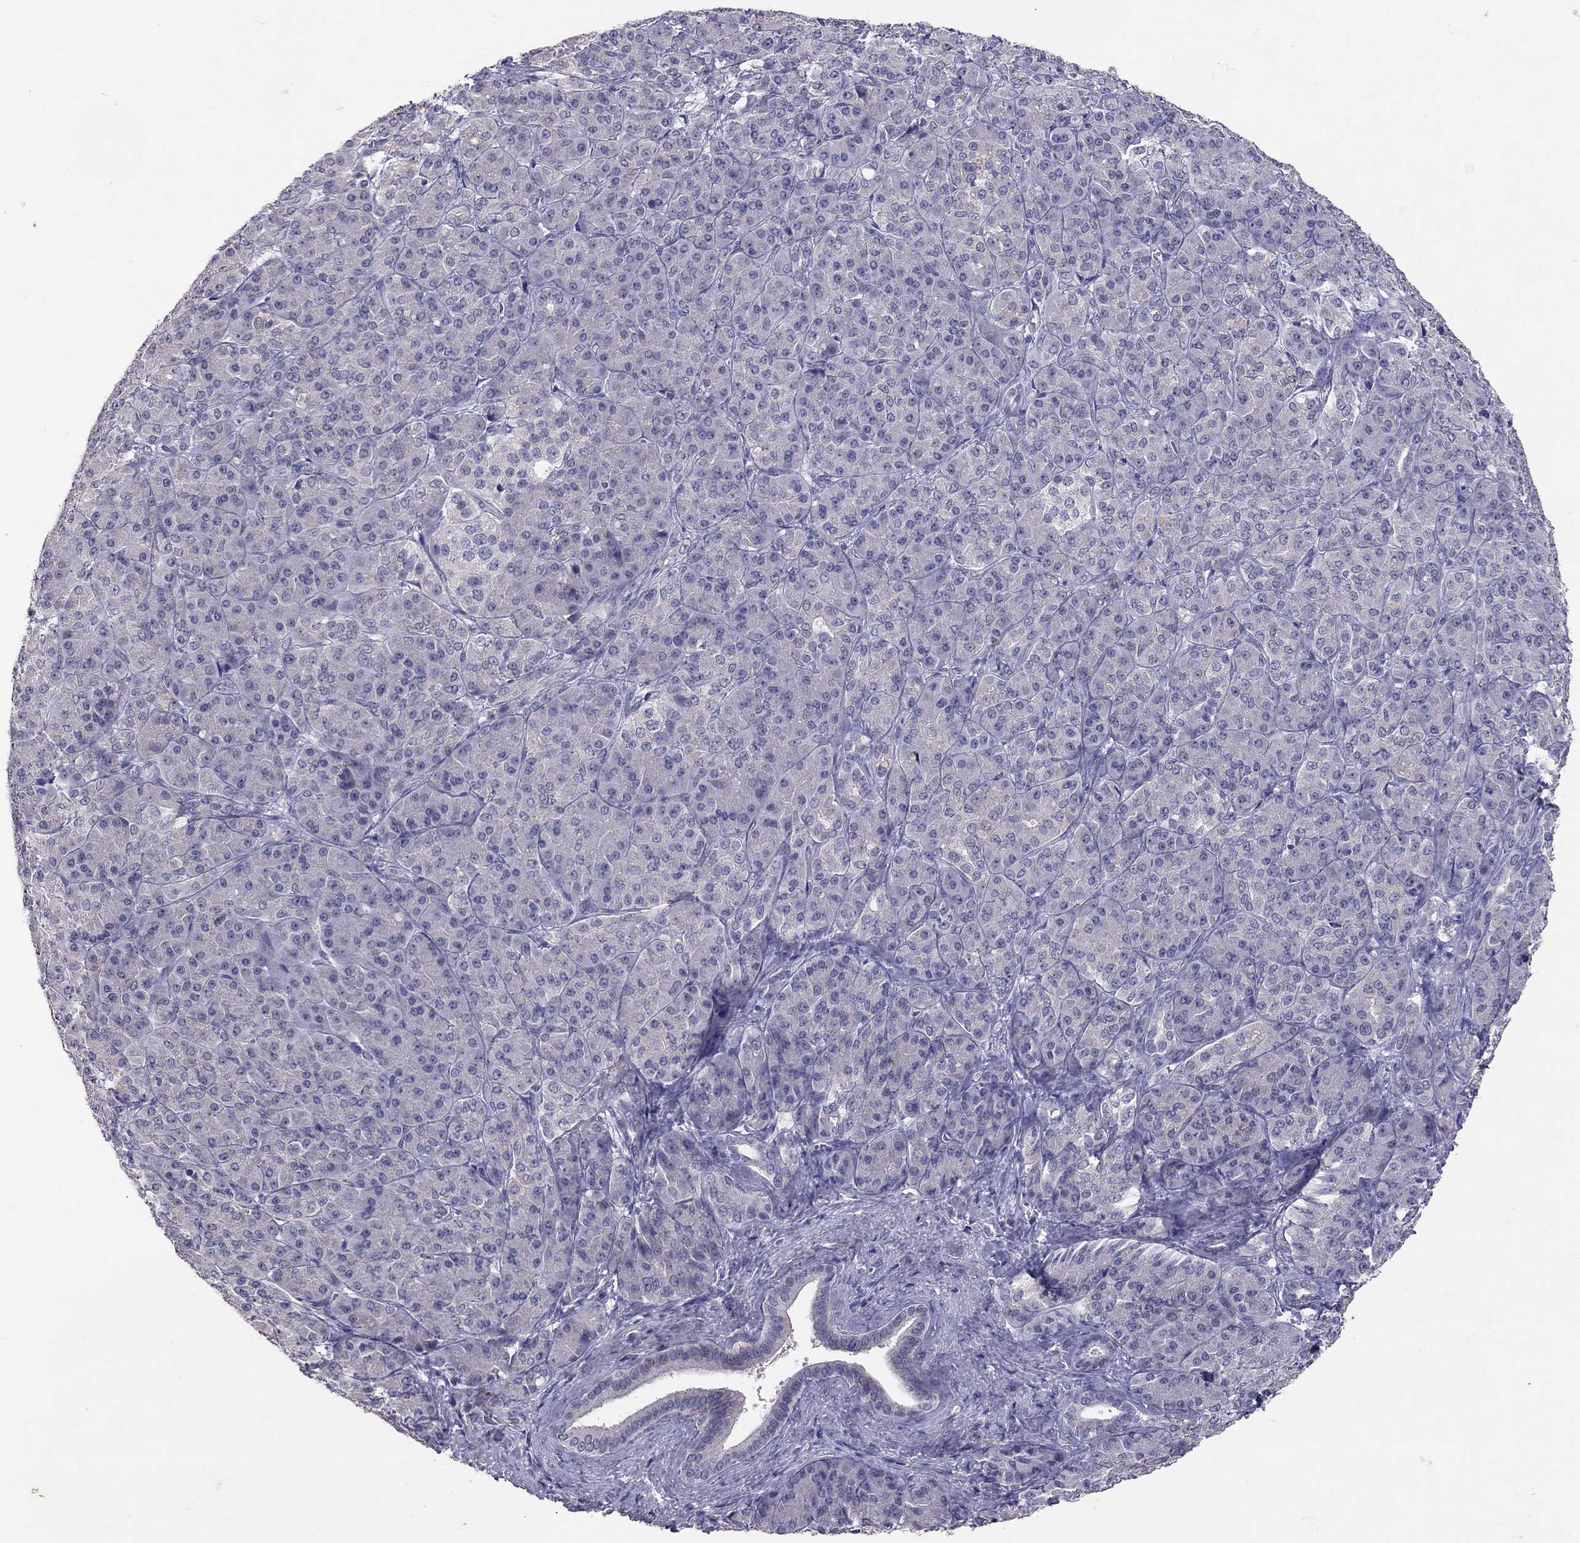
{"staining": {"intensity": "negative", "quantity": "none", "location": "none"}, "tissue": "pancreatic cancer", "cell_type": "Tumor cells", "image_type": "cancer", "snomed": [{"axis": "morphology", "description": "Normal tissue, NOS"}, {"axis": "morphology", "description": "Inflammation, NOS"}, {"axis": "morphology", "description": "Adenocarcinoma, NOS"}, {"axis": "topography", "description": "Pancreas"}], "caption": "Tumor cells show no significant protein expression in pancreatic adenocarcinoma.", "gene": "FST", "patient": {"sex": "male", "age": 57}}